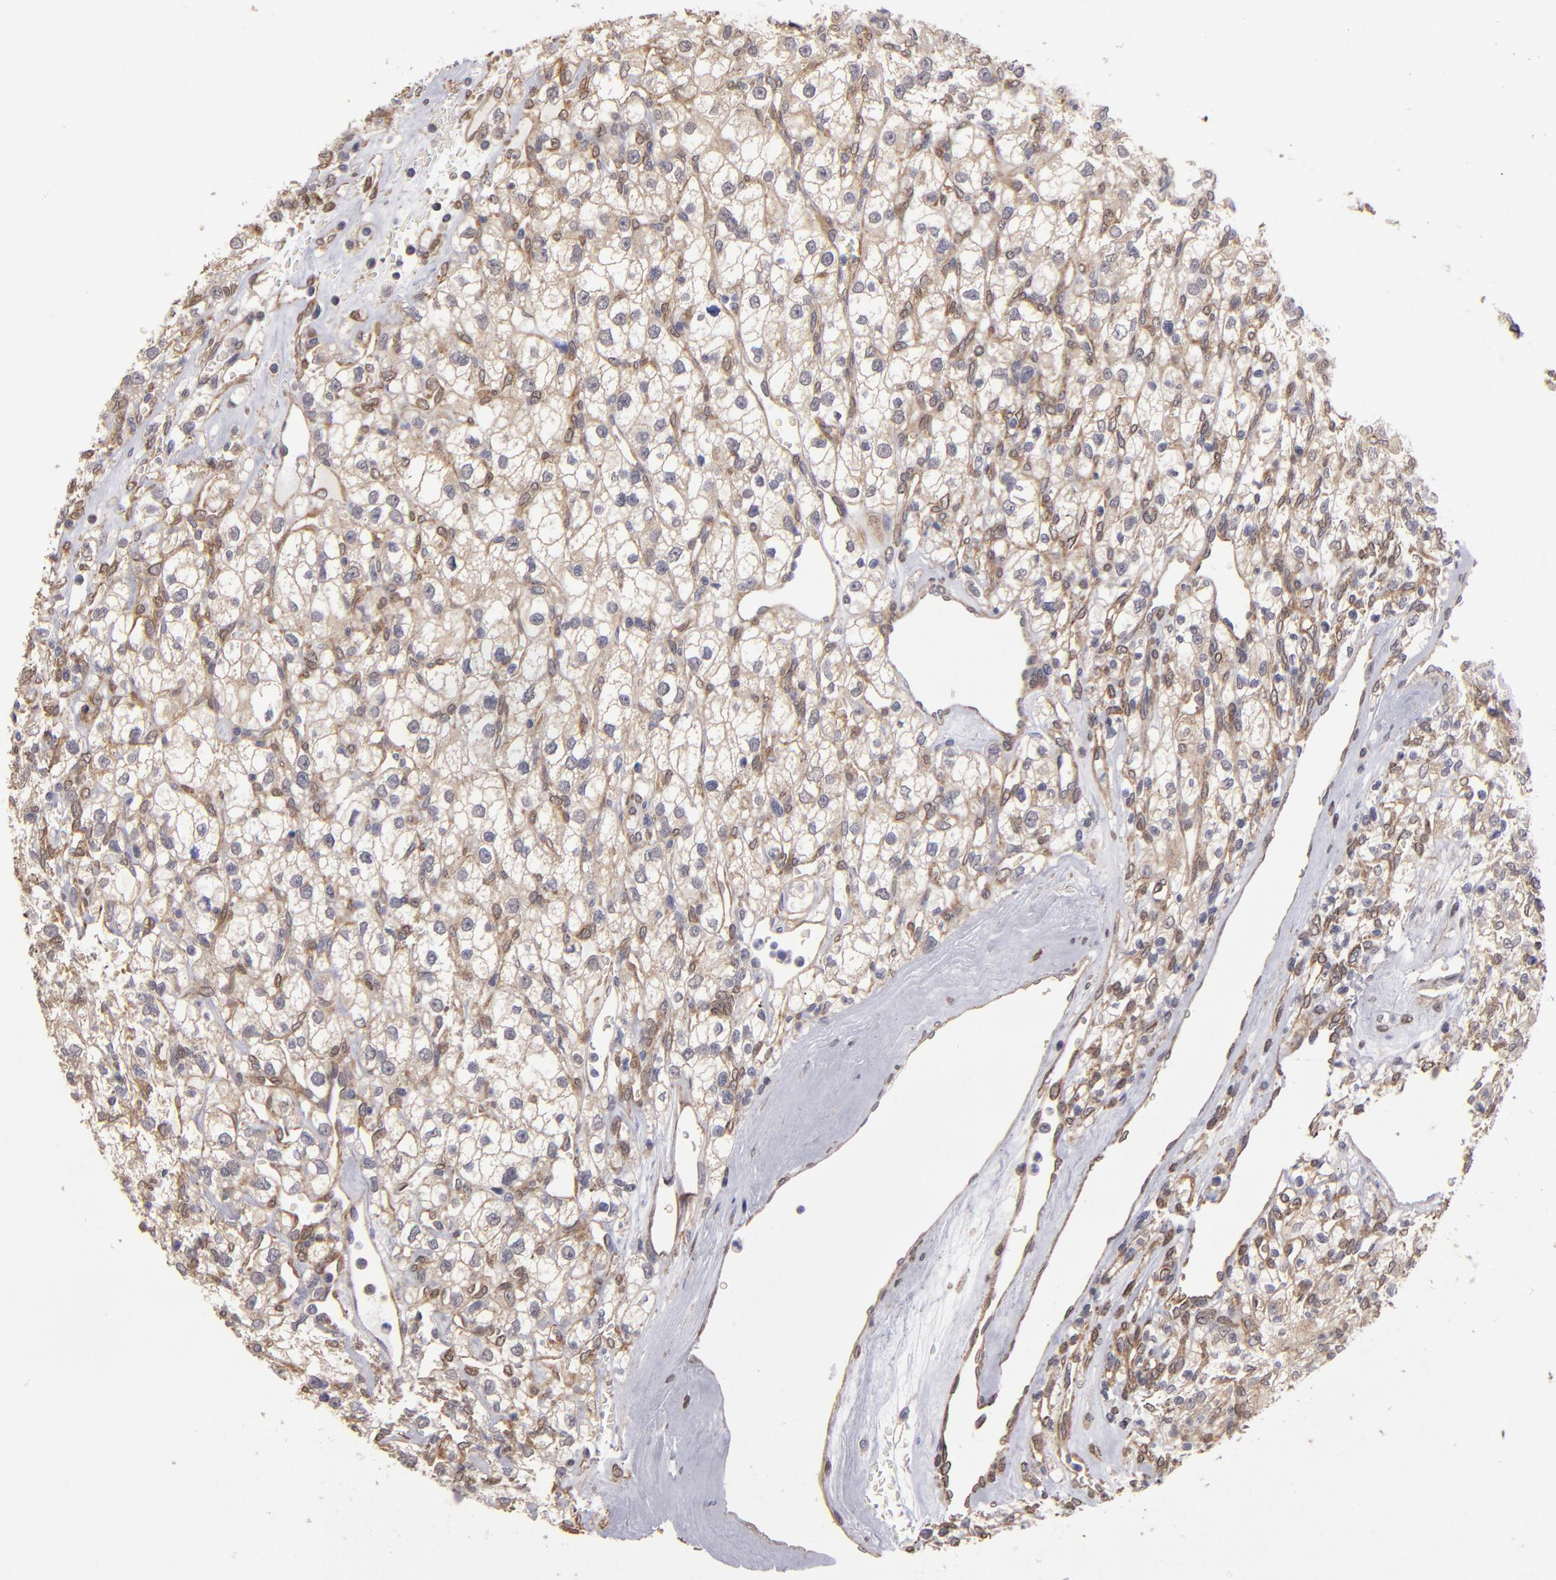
{"staining": {"intensity": "weak", "quantity": "25%-75%", "location": "cytoplasmic/membranous"}, "tissue": "renal cancer", "cell_type": "Tumor cells", "image_type": "cancer", "snomed": [{"axis": "morphology", "description": "Adenocarcinoma, NOS"}, {"axis": "topography", "description": "Kidney"}], "caption": "Immunohistochemical staining of renal cancer (adenocarcinoma) shows weak cytoplasmic/membranous protein staining in about 25%-75% of tumor cells. The staining was performed using DAB to visualize the protein expression in brown, while the nuclei were stained in blue with hematoxylin (Magnification: 20x).", "gene": "NDRG2", "patient": {"sex": "female", "age": 62}}